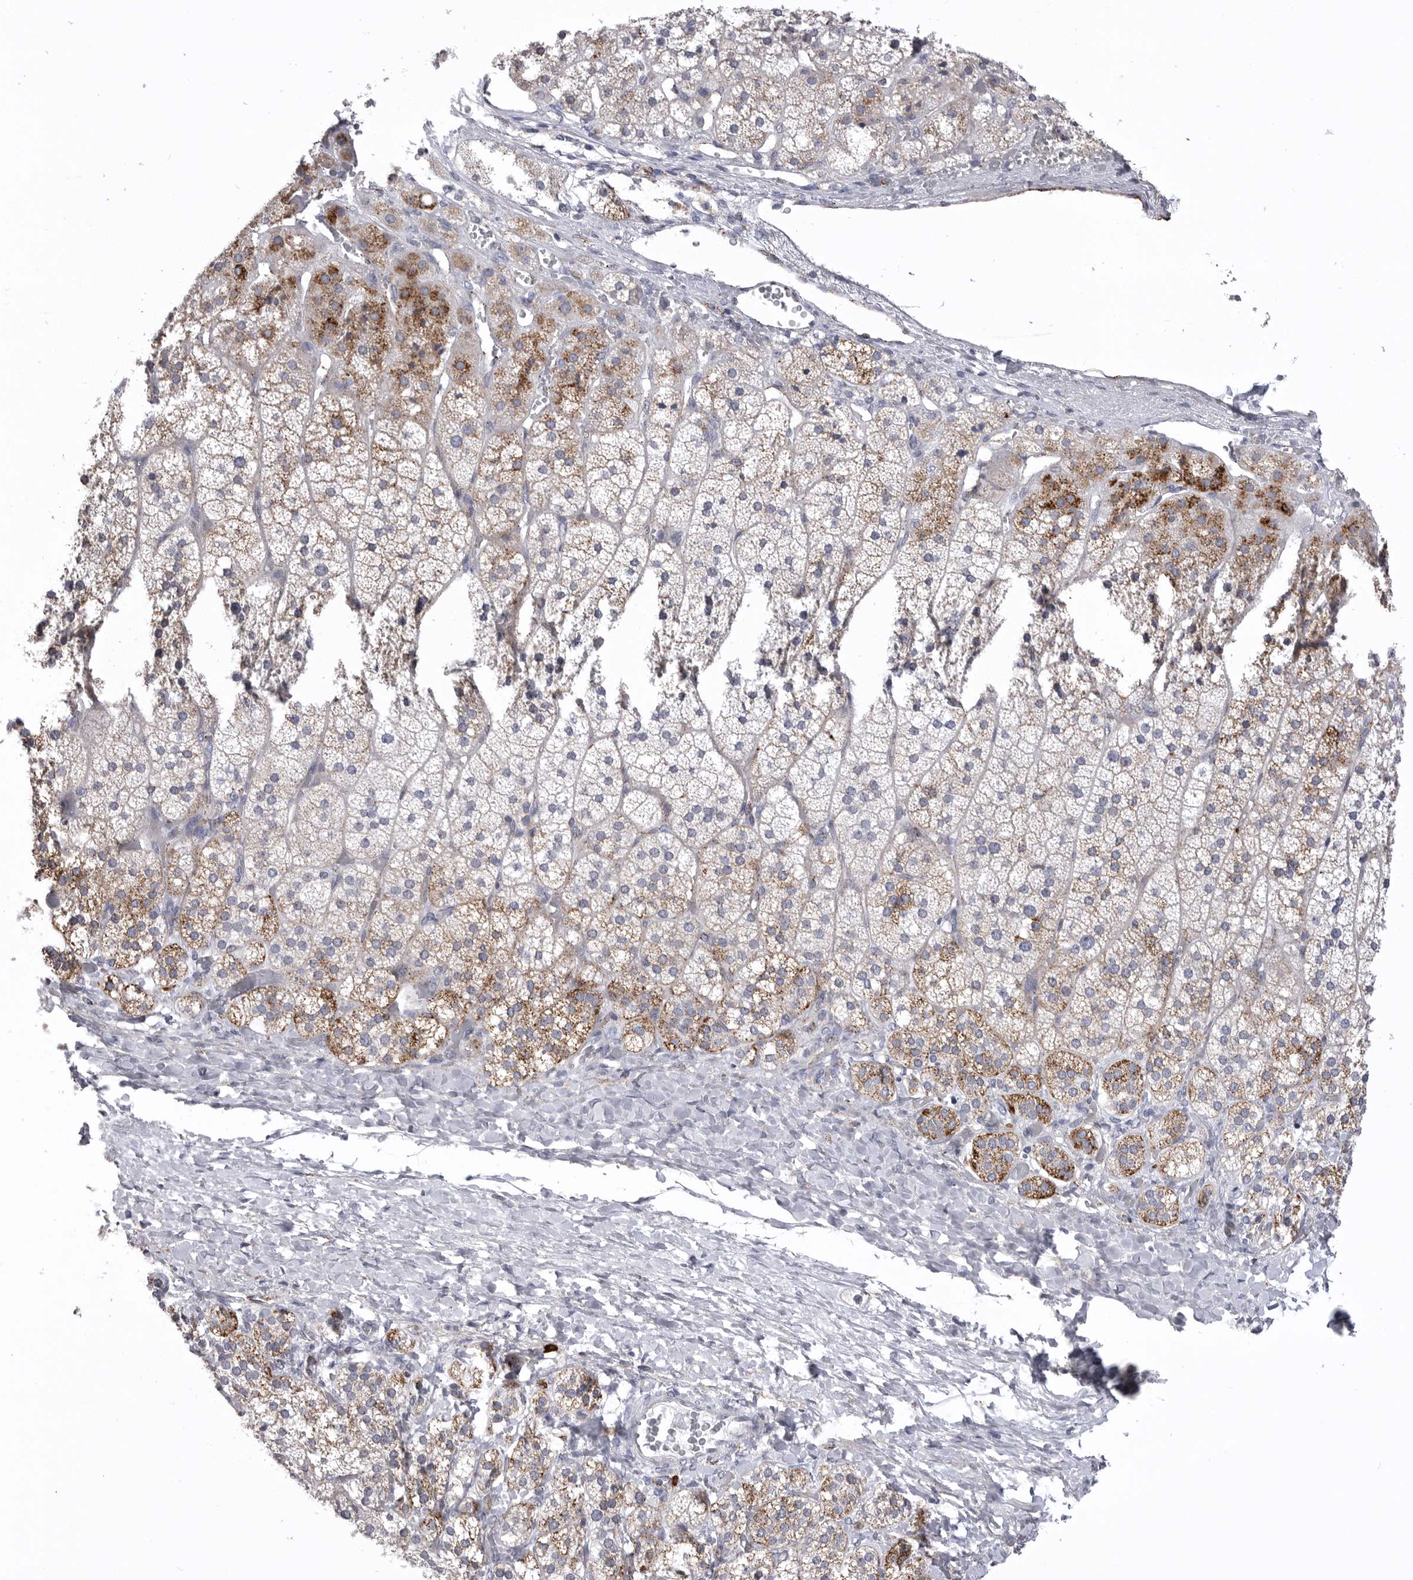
{"staining": {"intensity": "moderate", "quantity": "25%-75%", "location": "cytoplasmic/membranous"}, "tissue": "adrenal gland", "cell_type": "Glandular cells", "image_type": "normal", "snomed": [{"axis": "morphology", "description": "Normal tissue, NOS"}, {"axis": "topography", "description": "Adrenal gland"}], "caption": "High-magnification brightfield microscopy of benign adrenal gland stained with DAB (3,3'-diaminobenzidine) (brown) and counterstained with hematoxylin (blue). glandular cells exhibit moderate cytoplasmic/membranous expression is seen in approximately25%-75% of cells.", "gene": "PSPN", "patient": {"sex": "female", "age": 44}}